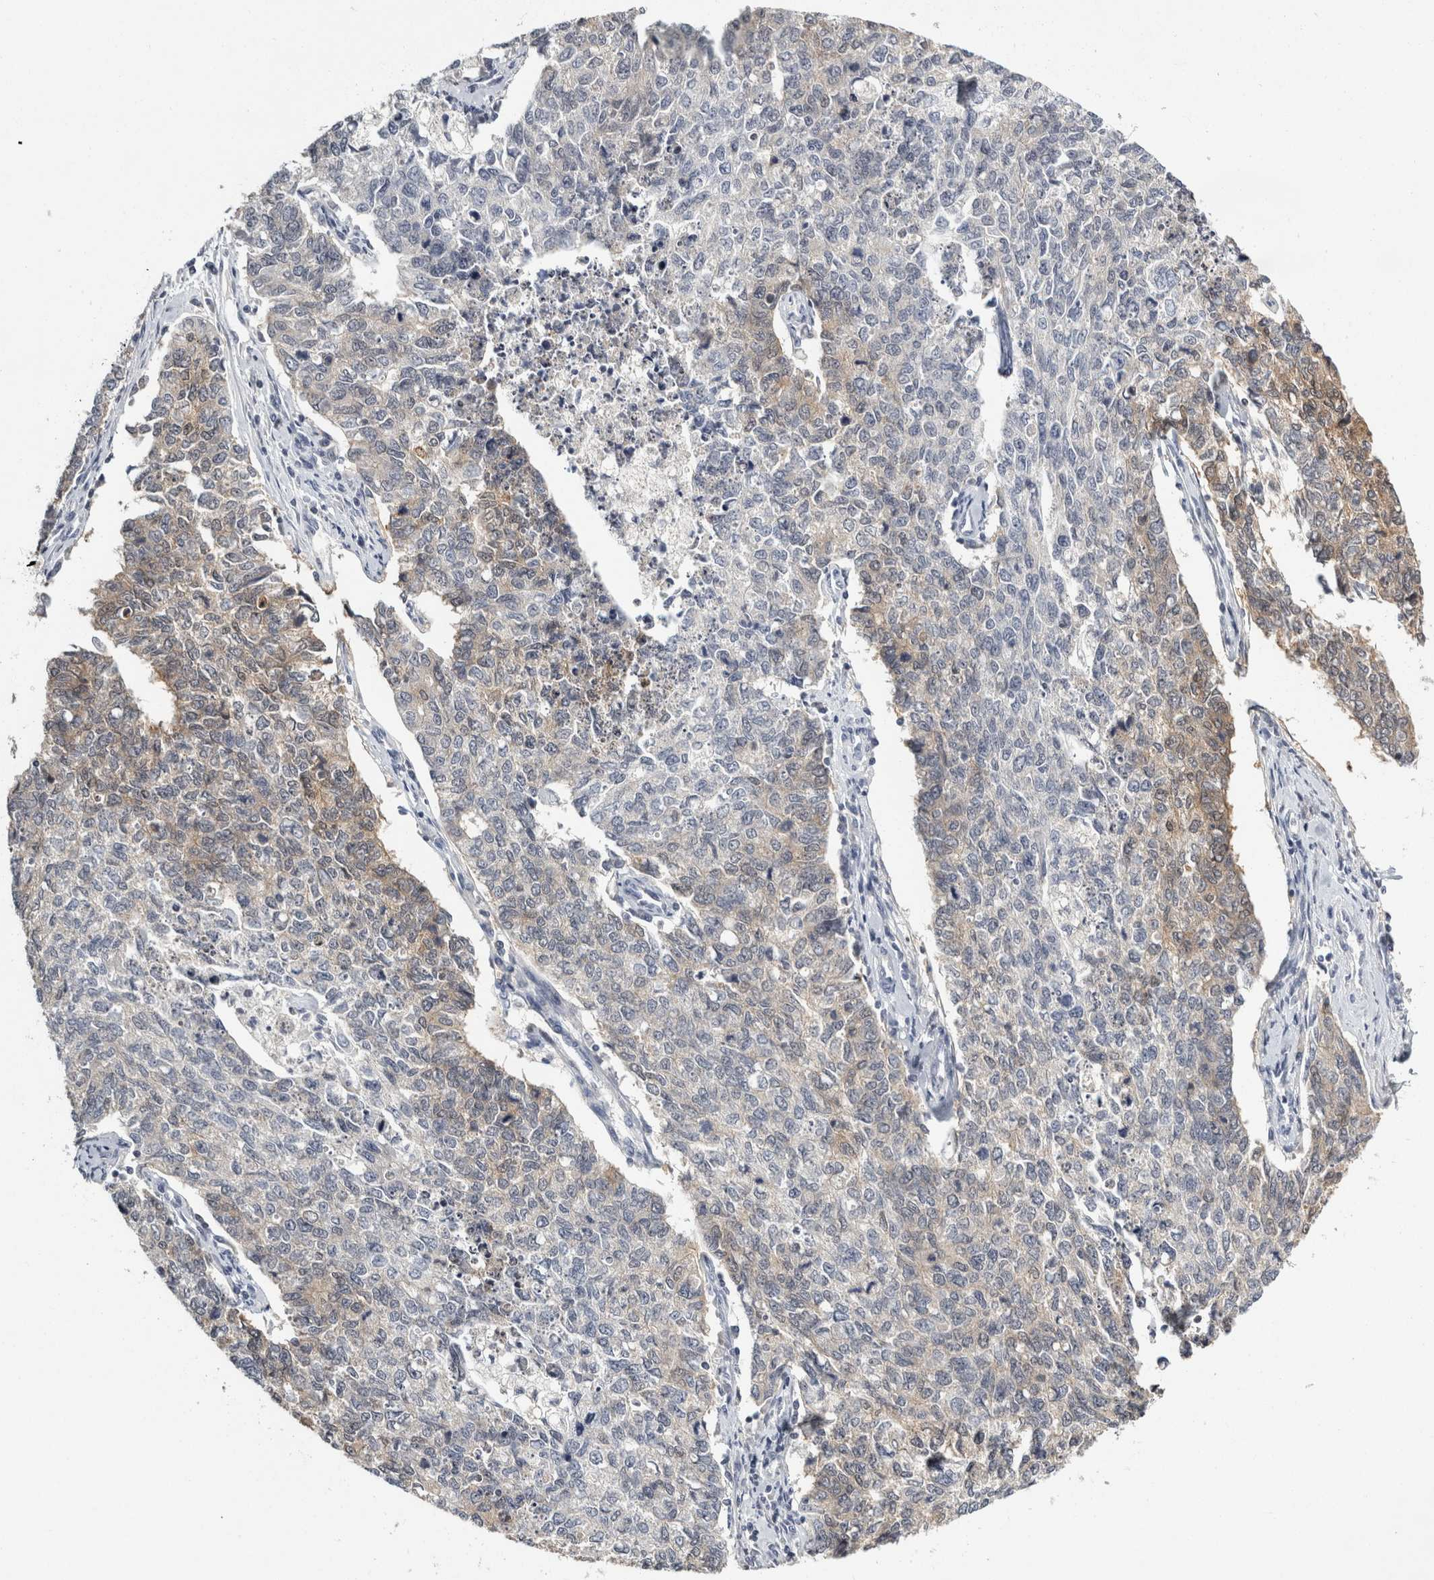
{"staining": {"intensity": "moderate", "quantity": "25%-75%", "location": "cytoplasmic/membranous"}, "tissue": "cervical cancer", "cell_type": "Tumor cells", "image_type": "cancer", "snomed": [{"axis": "morphology", "description": "Squamous cell carcinoma, NOS"}, {"axis": "topography", "description": "Cervix"}], "caption": "Immunohistochemistry image of cervical cancer stained for a protein (brown), which displays medium levels of moderate cytoplasmic/membranous positivity in approximately 25%-75% of tumor cells.", "gene": "ACAT2", "patient": {"sex": "female", "age": 63}}